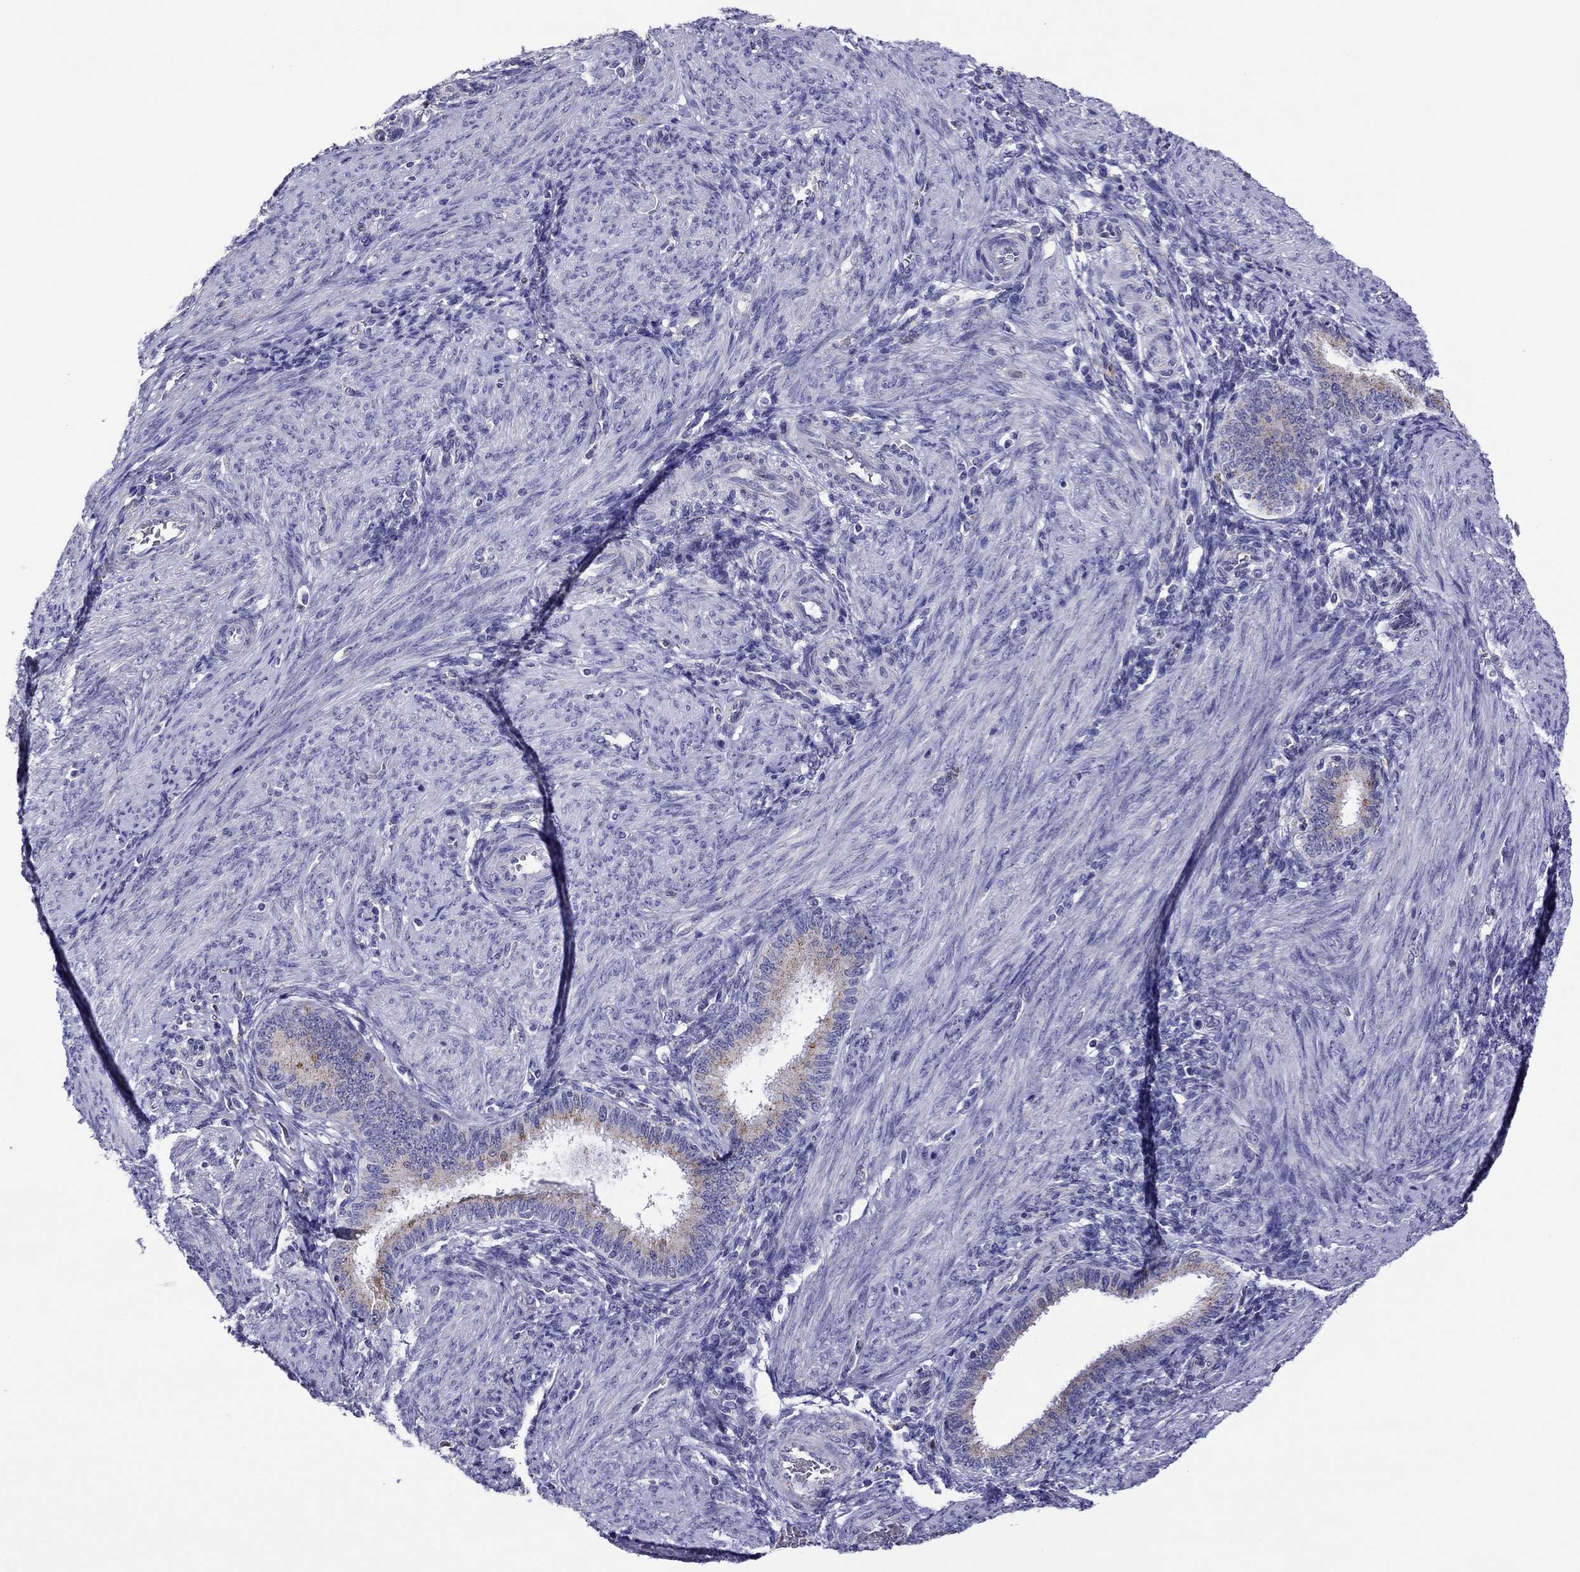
{"staining": {"intensity": "negative", "quantity": "none", "location": "none"}, "tissue": "endometrium", "cell_type": "Cells in endometrial stroma", "image_type": "normal", "snomed": [{"axis": "morphology", "description": "Normal tissue, NOS"}, {"axis": "topography", "description": "Endometrium"}], "caption": "DAB immunohistochemical staining of normal endometrium reveals no significant expression in cells in endometrial stroma. Nuclei are stained in blue.", "gene": "SCG2", "patient": {"sex": "female", "age": 39}}